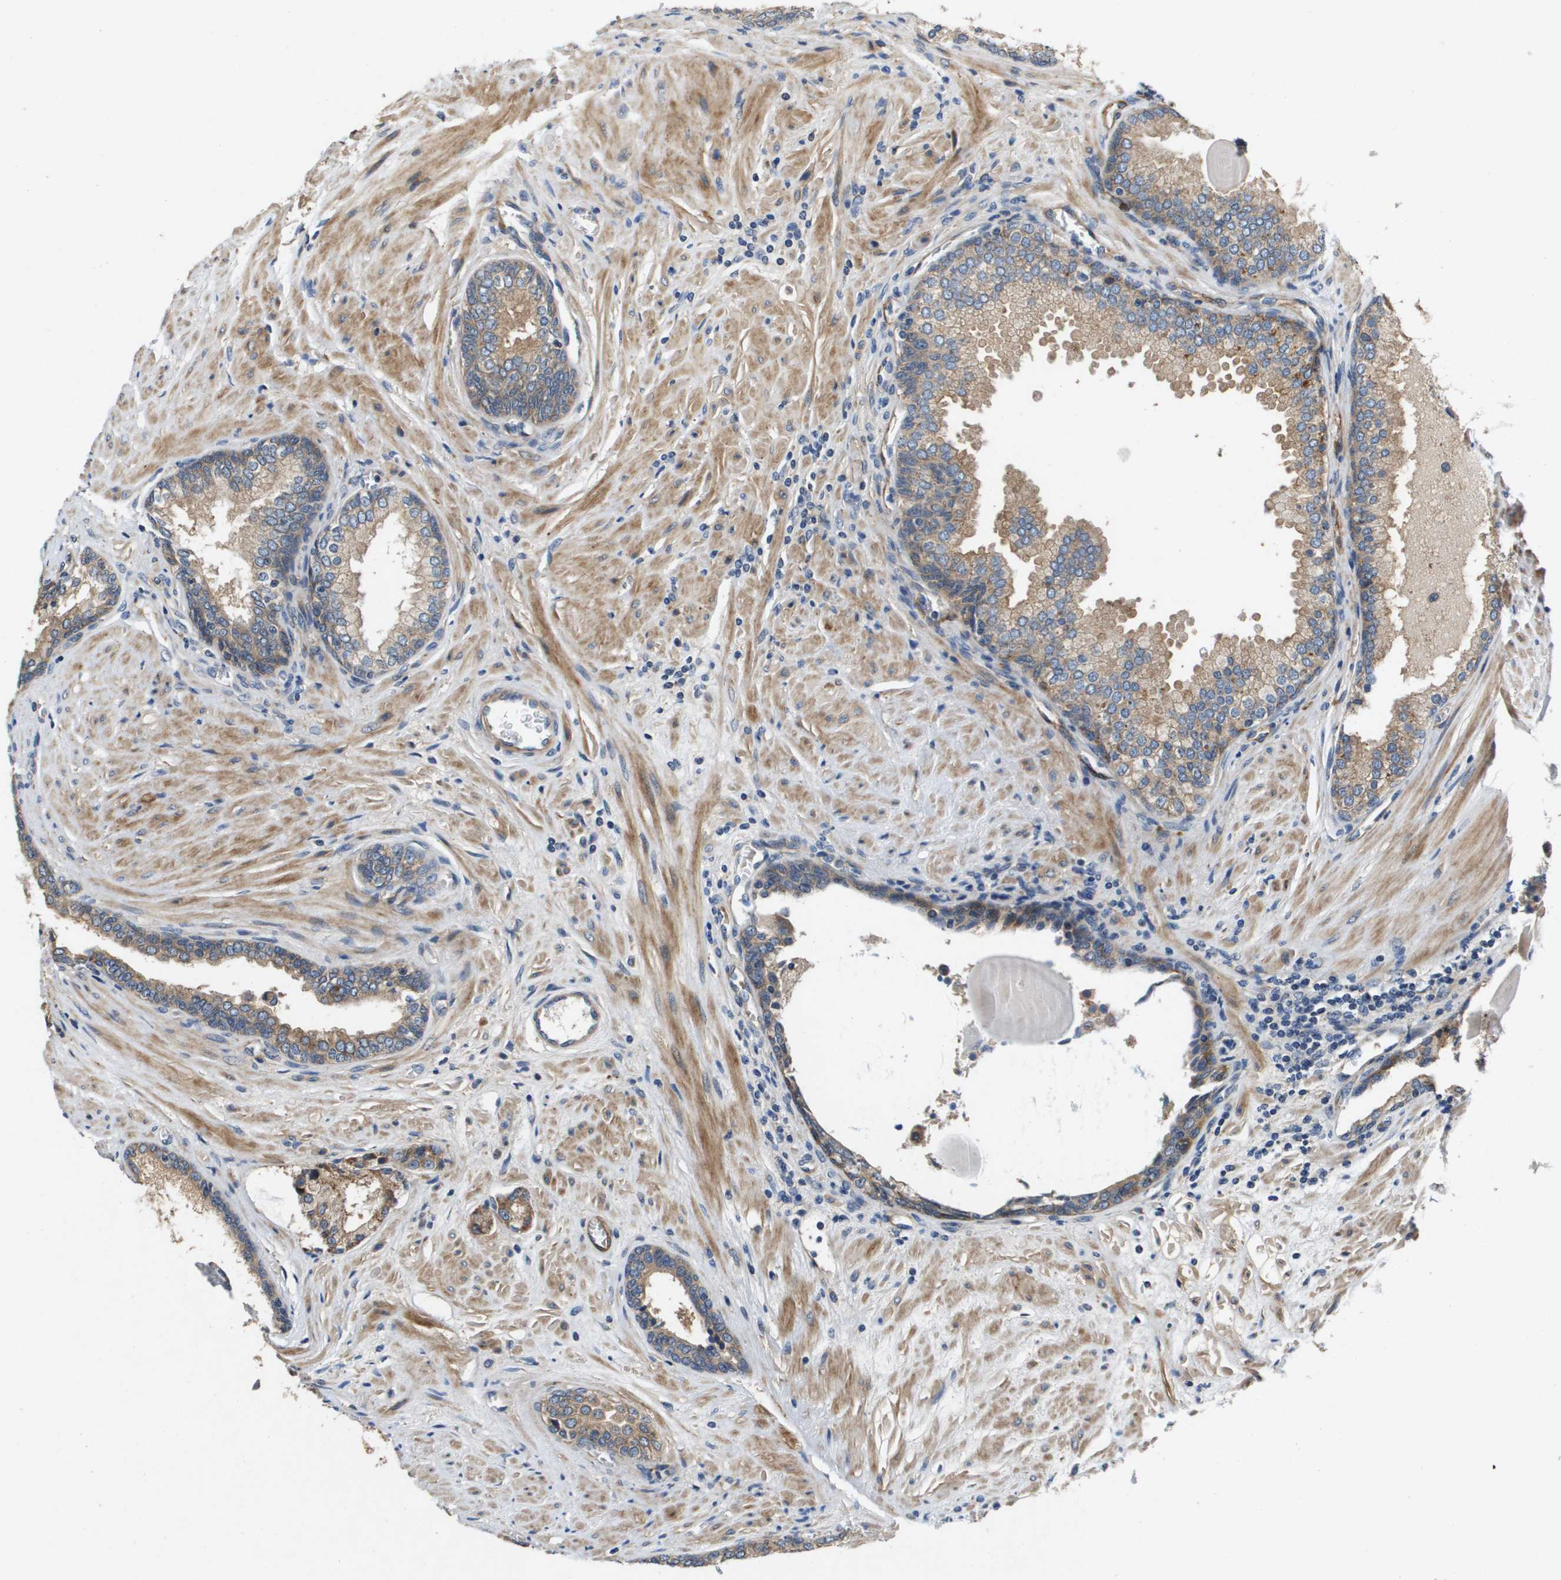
{"staining": {"intensity": "weak", "quantity": ">75%", "location": "cytoplasmic/membranous"}, "tissue": "prostate cancer", "cell_type": "Tumor cells", "image_type": "cancer", "snomed": [{"axis": "morphology", "description": "Adenocarcinoma, High grade"}, {"axis": "topography", "description": "Prostate"}], "caption": "Prostate high-grade adenocarcinoma stained with IHC reveals weak cytoplasmic/membranous staining in about >75% of tumor cells. Nuclei are stained in blue.", "gene": "ENTPD2", "patient": {"sex": "male", "age": 65}}